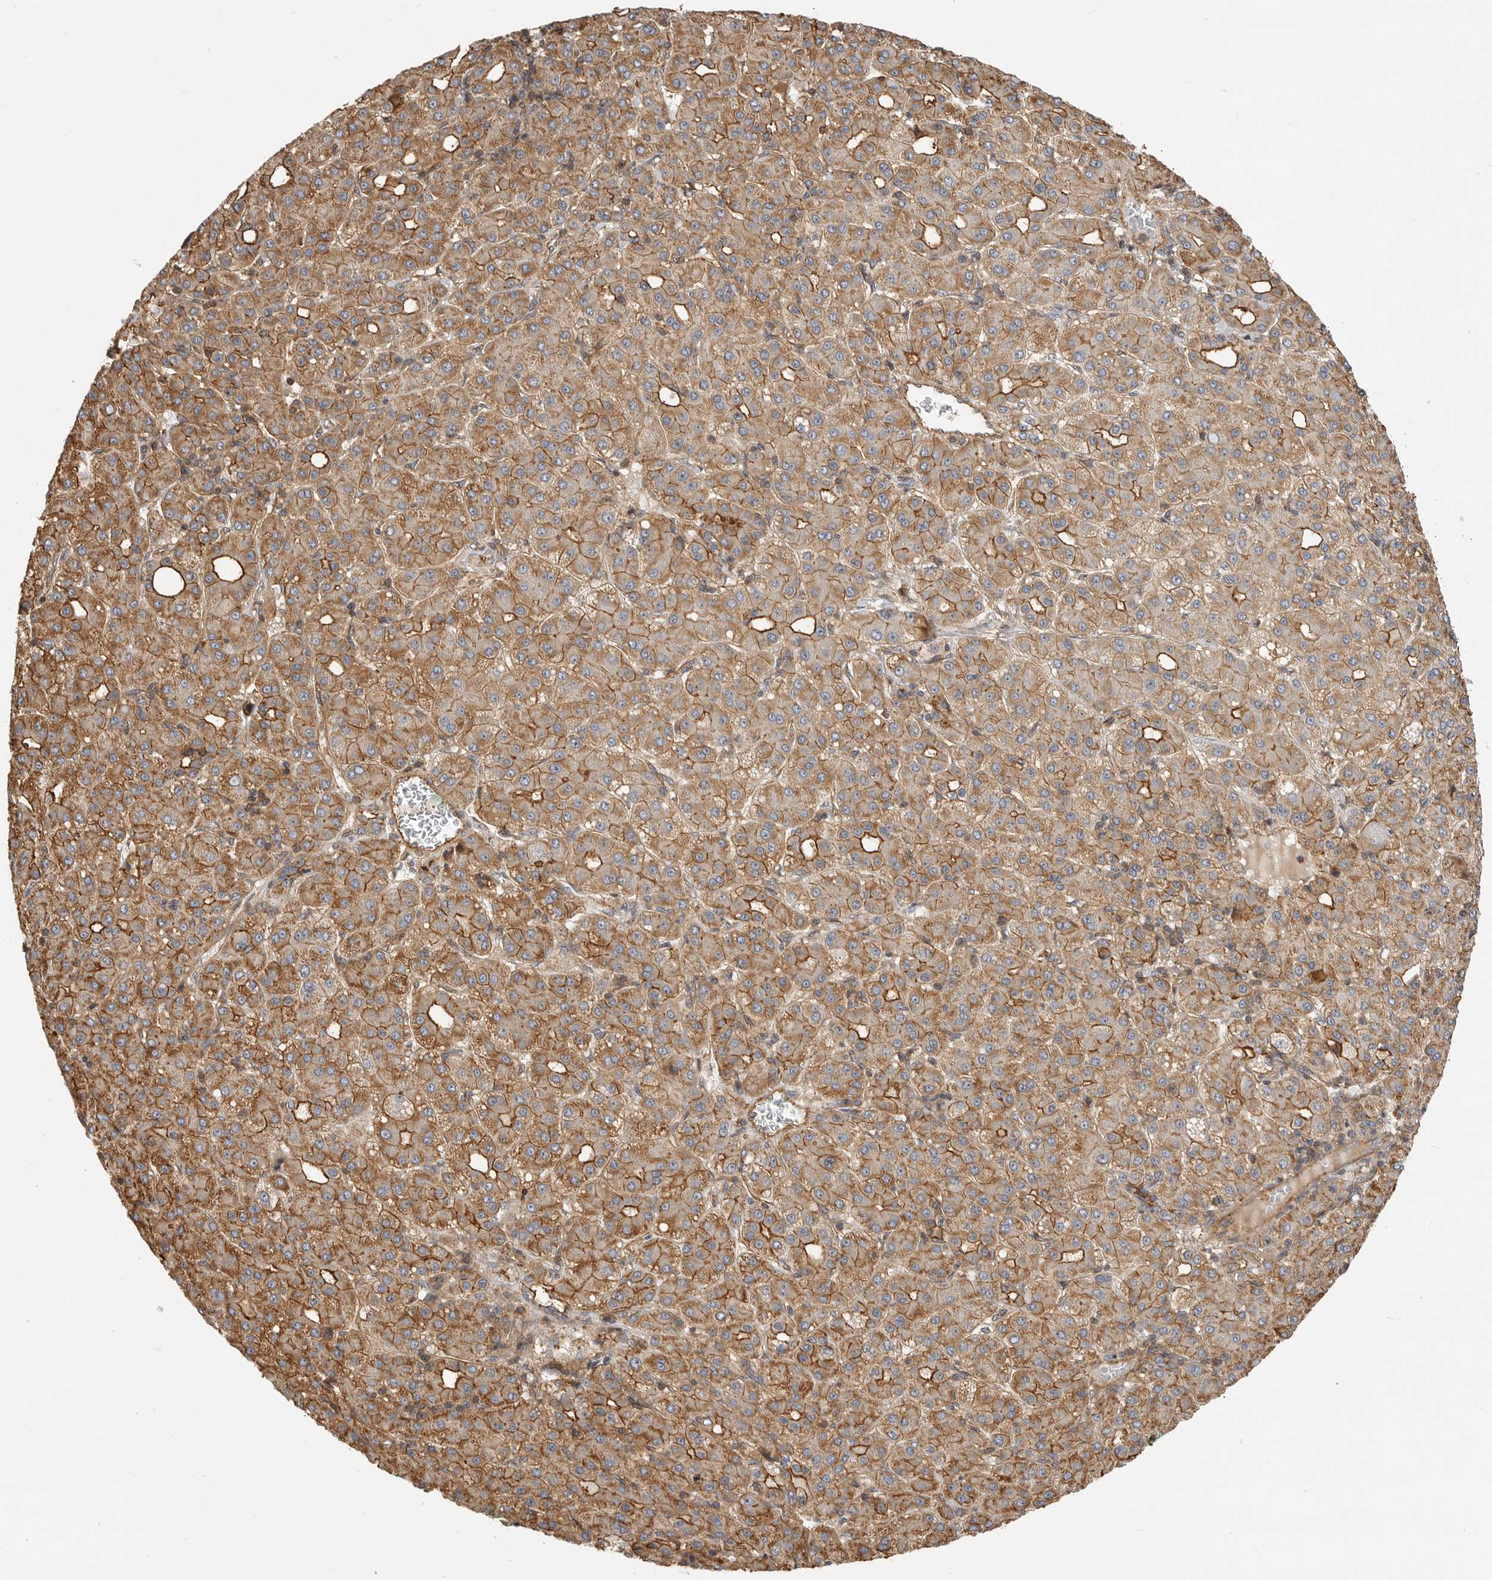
{"staining": {"intensity": "moderate", "quantity": ">75%", "location": "cytoplasmic/membranous"}, "tissue": "liver cancer", "cell_type": "Tumor cells", "image_type": "cancer", "snomed": [{"axis": "morphology", "description": "Carcinoma, Hepatocellular, NOS"}, {"axis": "topography", "description": "Liver"}], "caption": "DAB (3,3'-diaminobenzidine) immunohistochemical staining of human hepatocellular carcinoma (liver) exhibits moderate cytoplasmic/membranous protein expression in approximately >75% of tumor cells. Nuclei are stained in blue.", "gene": "GPATCH2", "patient": {"sex": "male", "age": 65}}